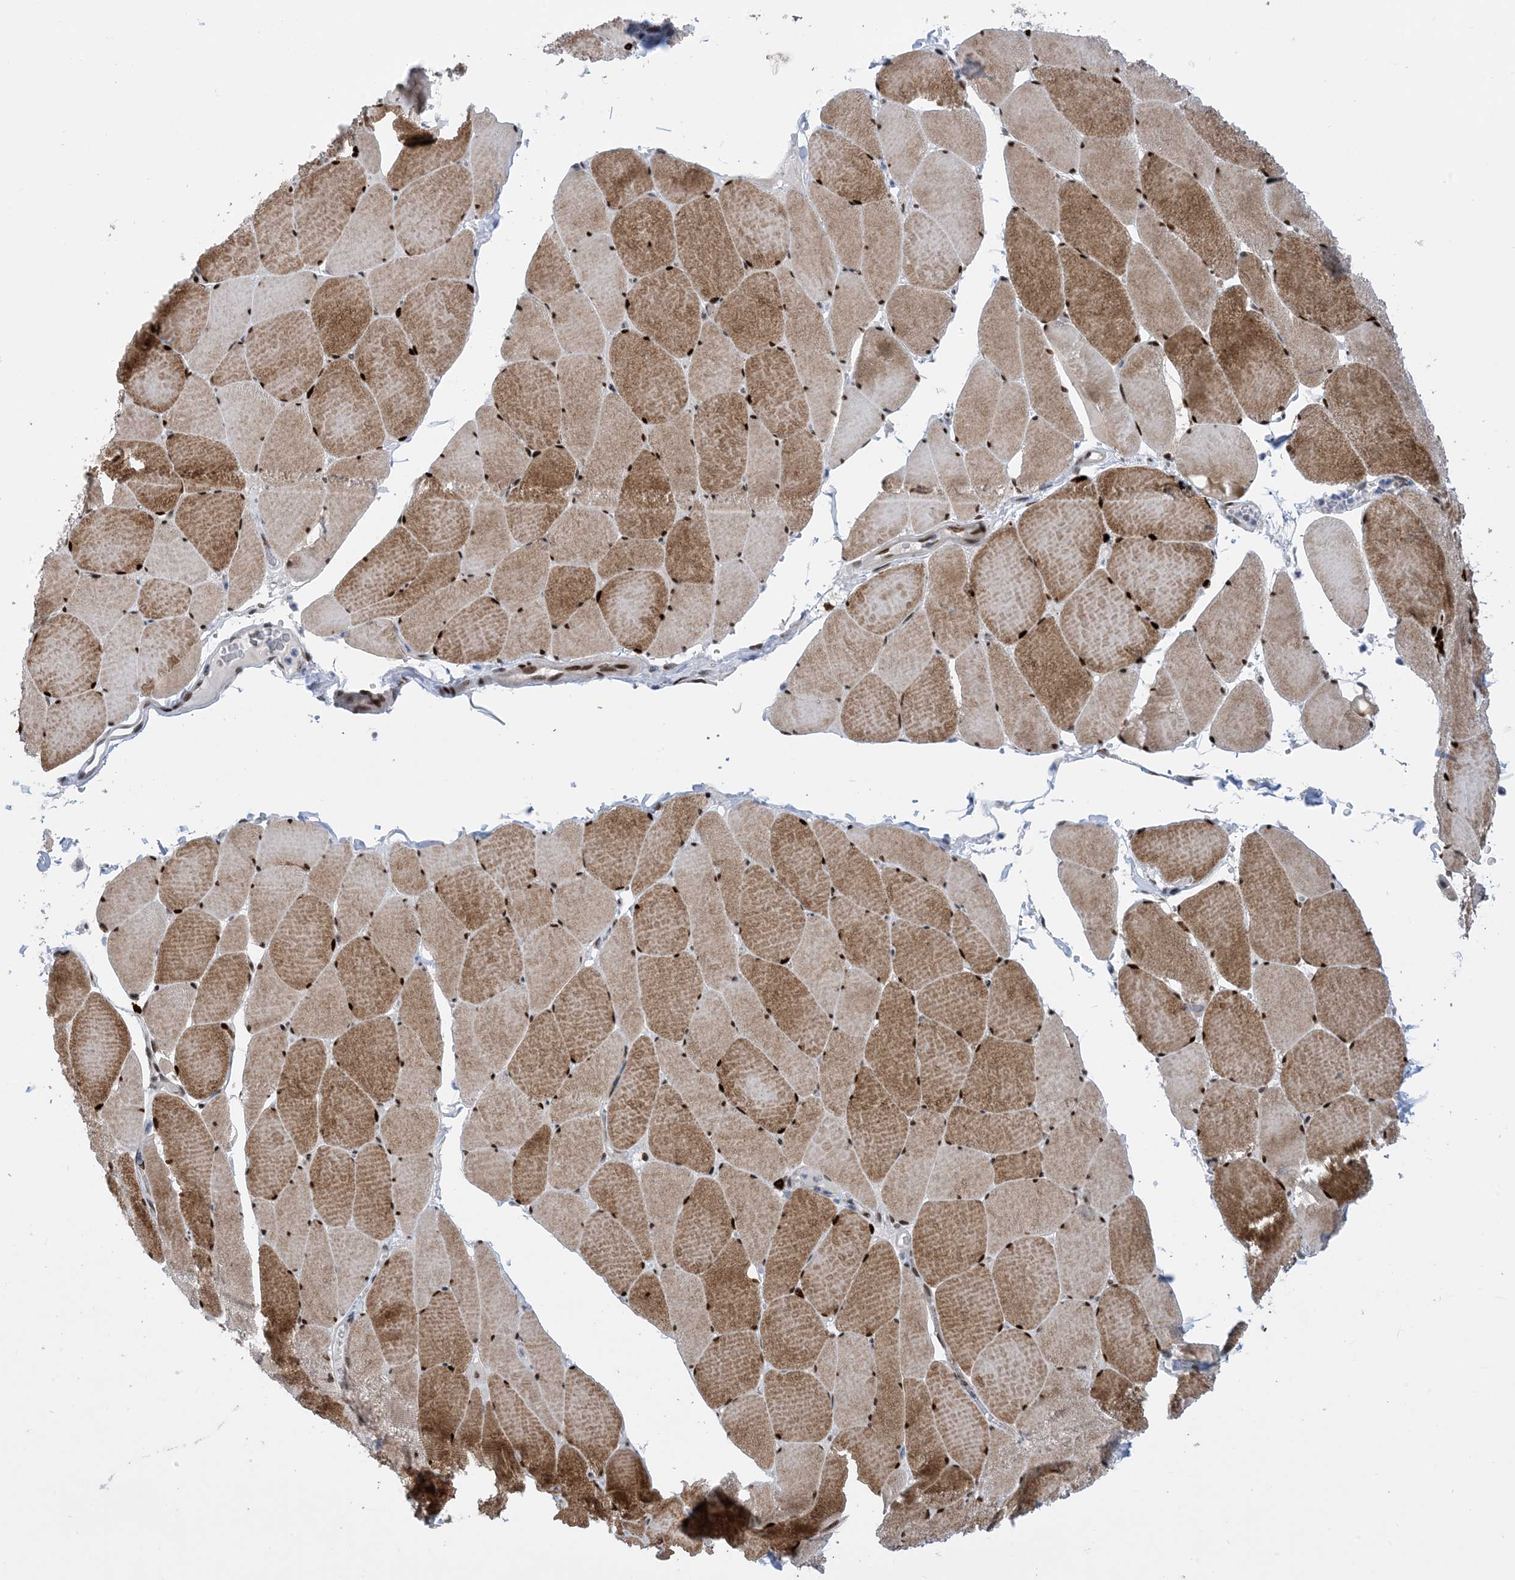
{"staining": {"intensity": "strong", "quantity": ">75%", "location": "cytoplasmic/membranous,nuclear"}, "tissue": "skeletal muscle", "cell_type": "Myocytes", "image_type": "normal", "snomed": [{"axis": "morphology", "description": "Normal tissue, NOS"}, {"axis": "topography", "description": "Skeletal muscle"}, {"axis": "topography", "description": "Head-Neck"}], "caption": "Unremarkable skeletal muscle demonstrates strong cytoplasmic/membranous,nuclear expression in about >75% of myocytes (DAB IHC with brightfield microscopy, high magnification)..", "gene": "TSPYL1", "patient": {"sex": "male", "age": 66}}